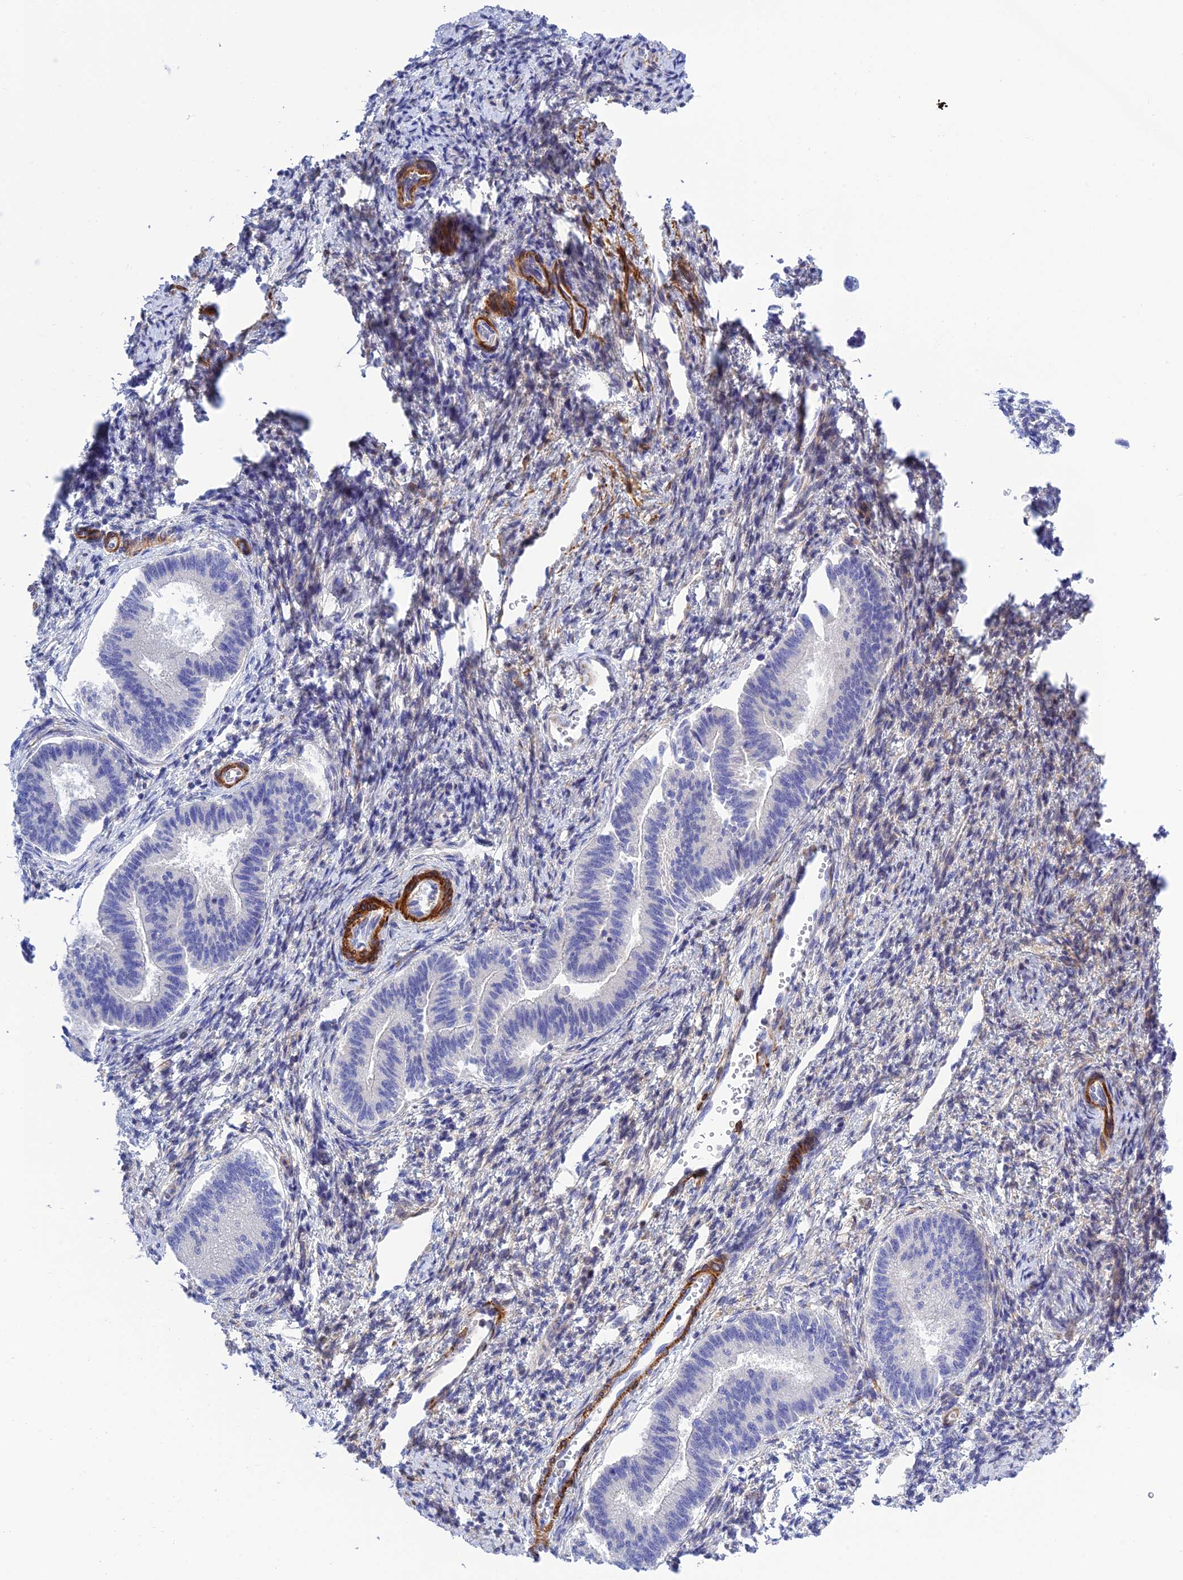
{"staining": {"intensity": "negative", "quantity": "none", "location": "none"}, "tissue": "endometrium", "cell_type": "Cells in endometrial stroma", "image_type": "normal", "snomed": [{"axis": "morphology", "description": "Normal tissue, NOS"}, {"axis": "topography", "description": "Endometrium"}], "caption": "DAB immunohistochemical staining of unremarkable endometrium reveals no significant positivity in cells in endometrial stroma.", "gene": "ZDHHC16", "patient": {"sex": "female", "age": 25}}